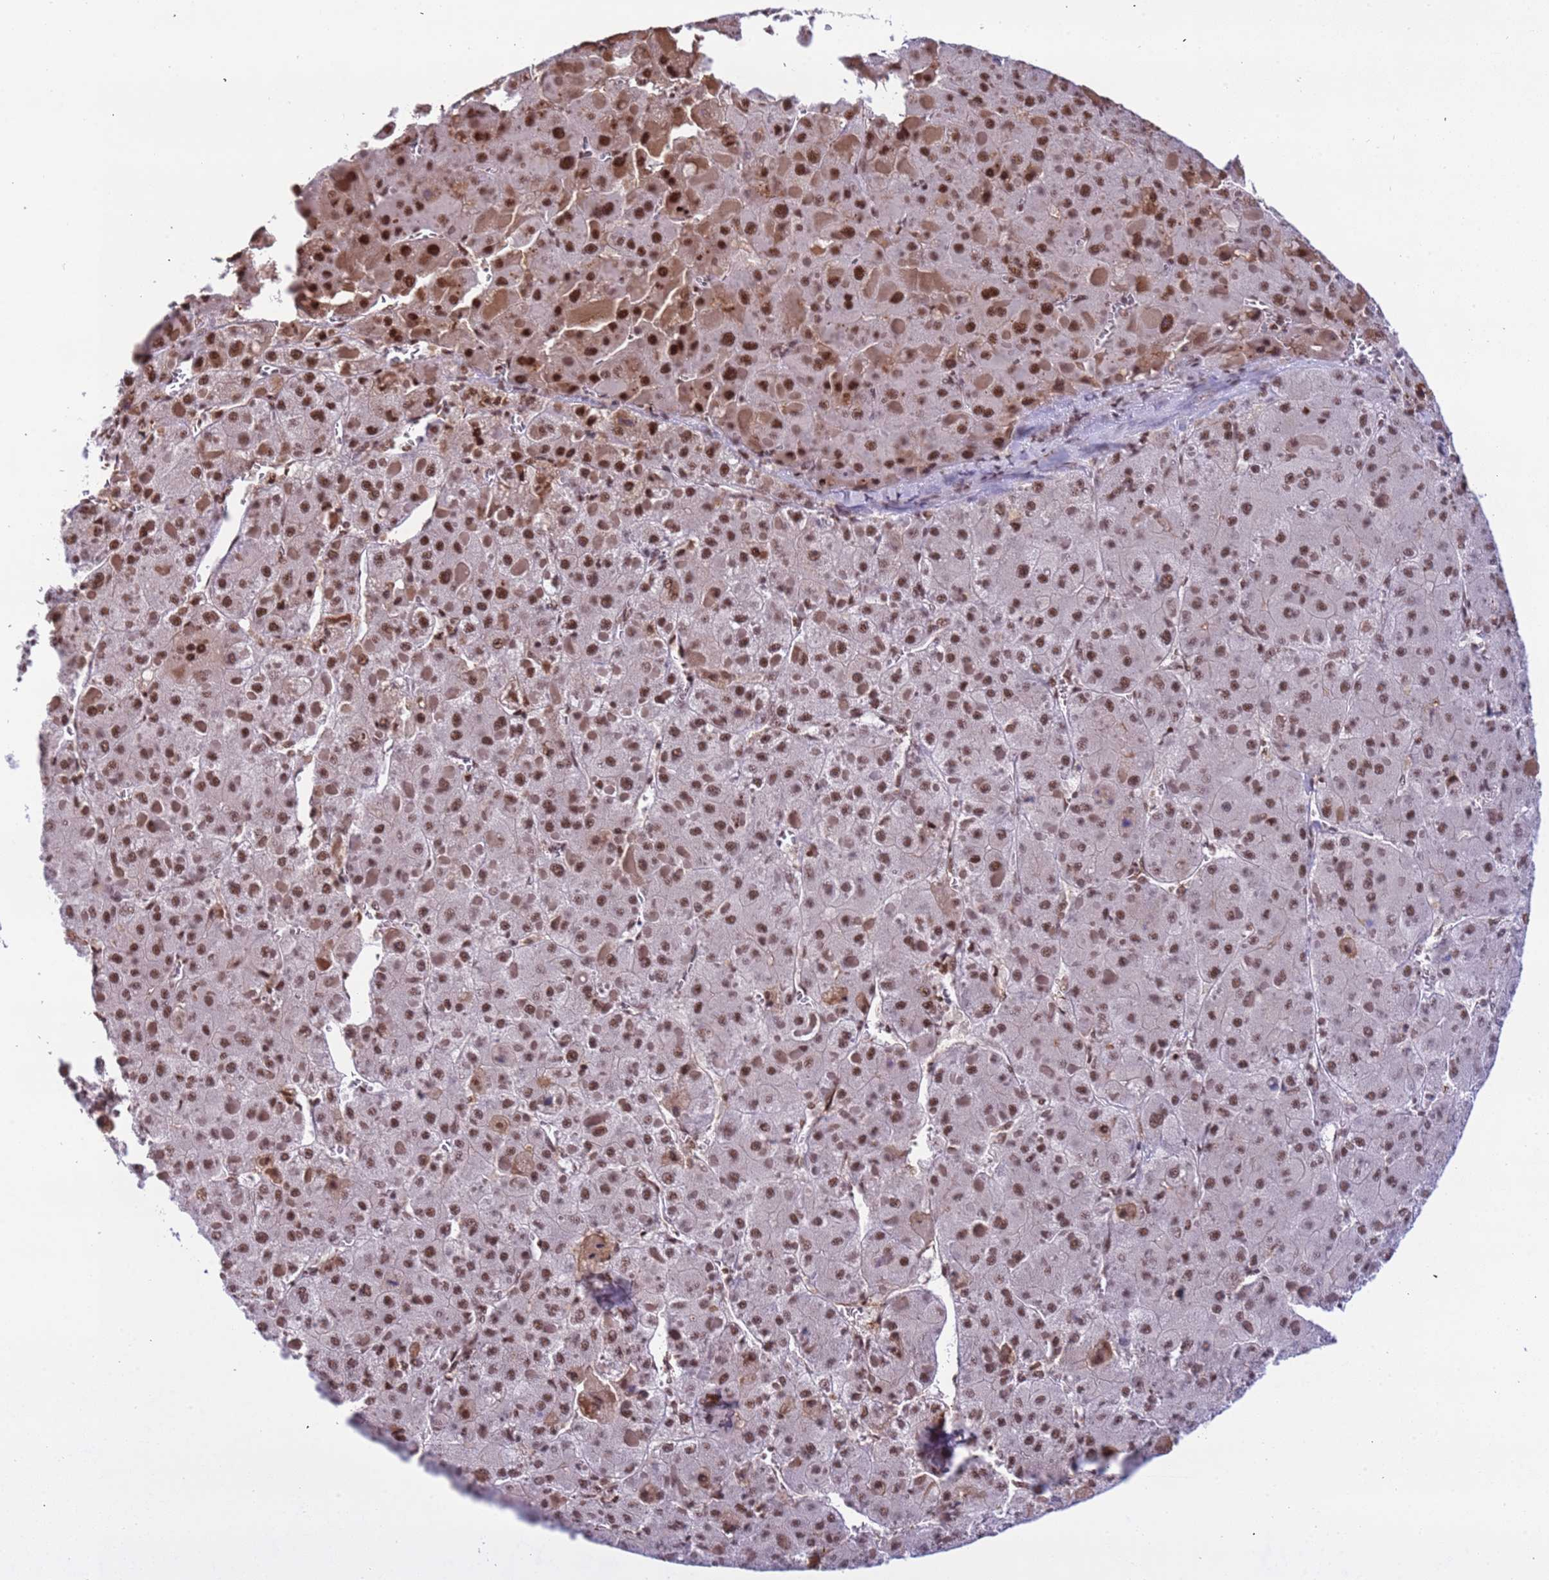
{"staining": {"intensity": "strong", "quantity": ">75%", "location": "cytoplasmic/membranous,nuclear"}, "tissue": "liver cancer", "cell_type": "Tumor cells", "image_type": "cancer", "snomed": [{"axis": "morphology", "description": "Carcinoma, Hepatocellular, NOS"}, {"axis": "topography", "description": "Liver"}], "caption": "IHC micrograph of neoplastic tissue: liver cancer stained using IHC demonstrates high levels of strong protein expression localized specifically in the cytoplasmic/membranous and nuclear of tumor cells, appearing as a cytoplasmic/membranous and nuclear brown color.", "gene": "SRRT", "patient": {"sex": "female", "age": 73}}